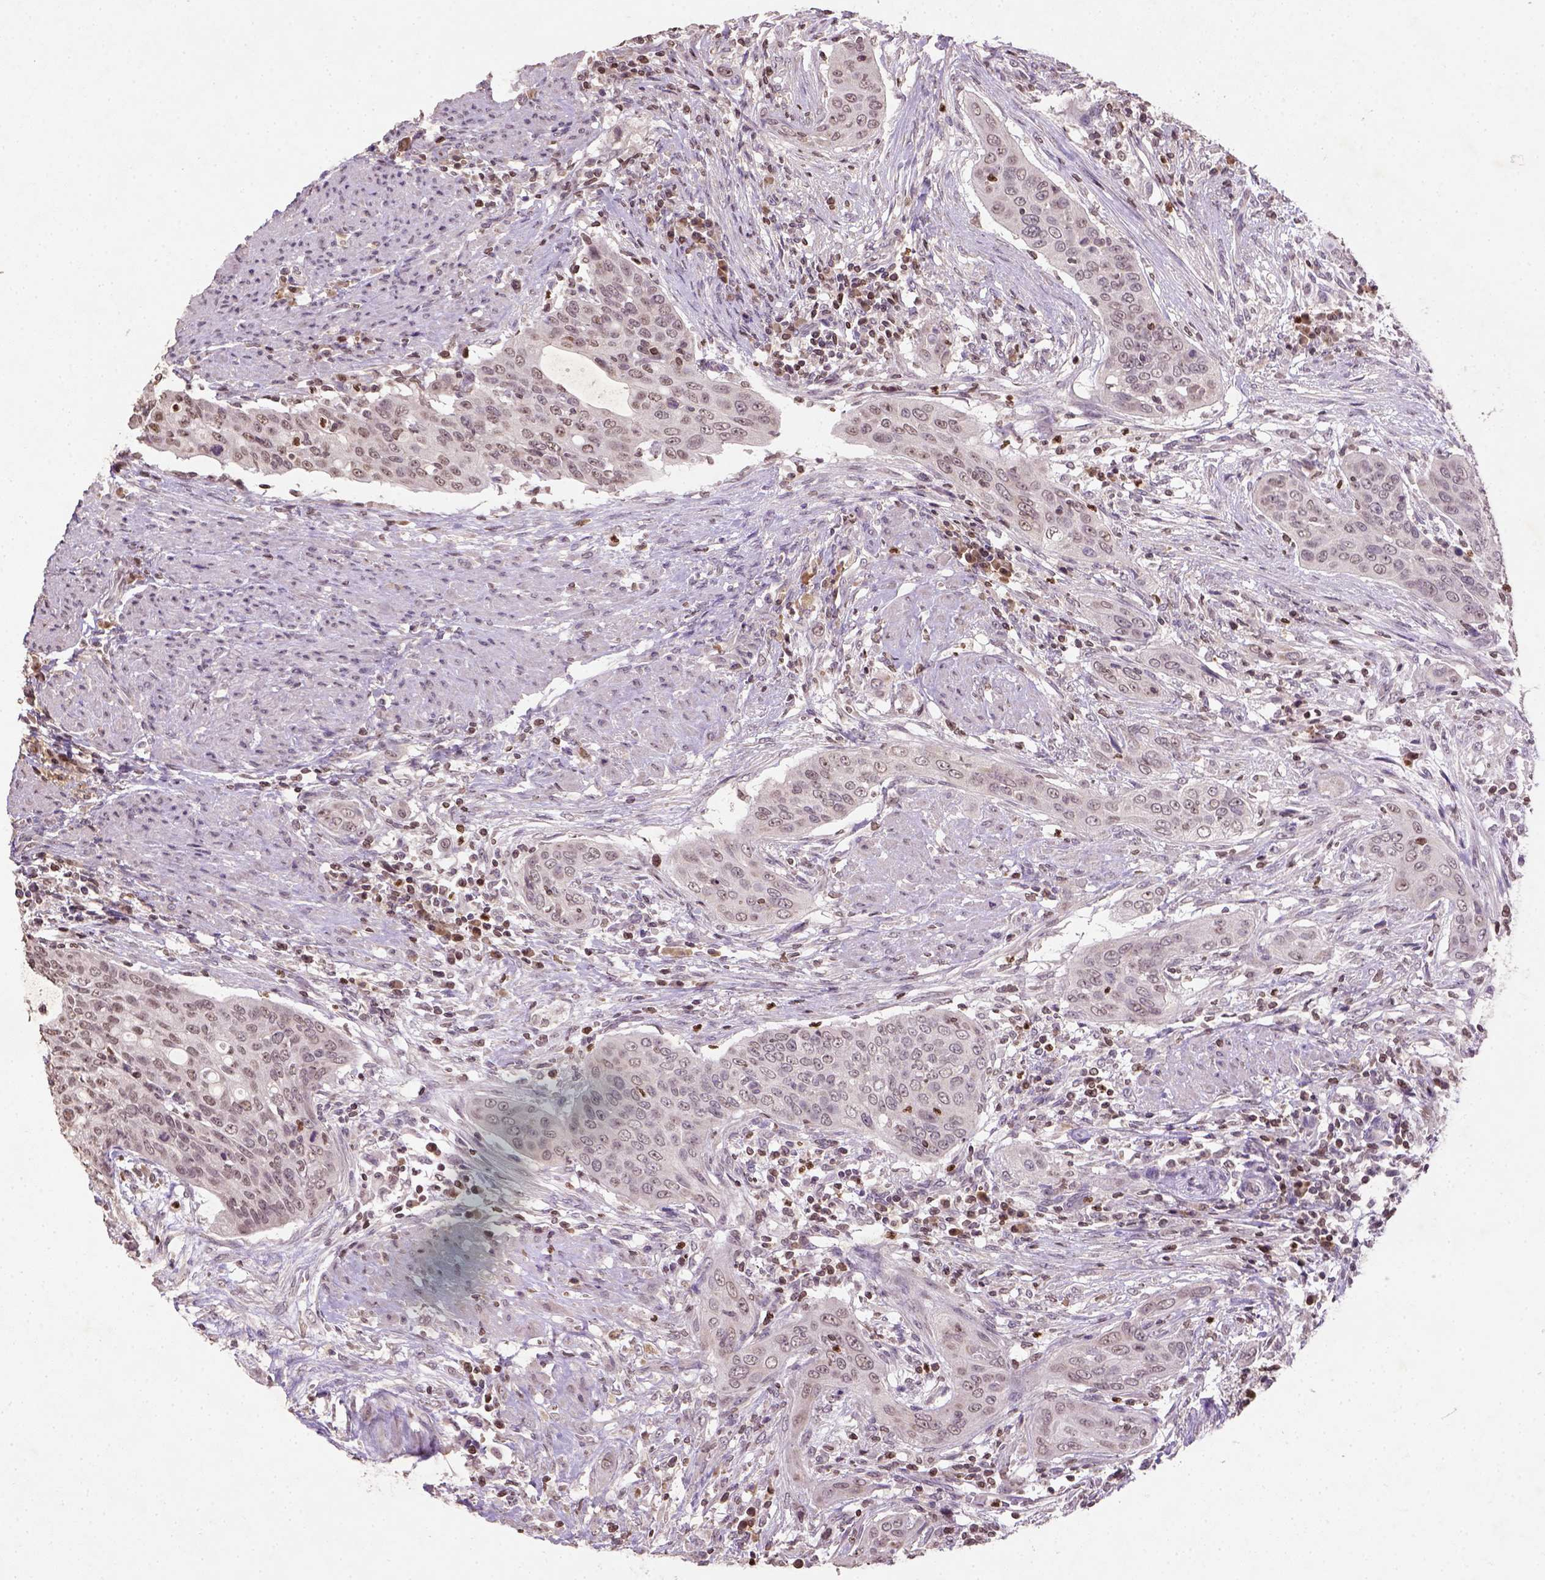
{"staining": {"intensity": "weak", "quantity": "25%-75%", "location": "nuclear"}, "tissue": "urothelial cancer", "cell_type": "Tumor cells", "image_type": "cancer", "snomed": [{"axis": "morphology", "description": "Urothelial carcinoma, High grade"}, {"axis": "topography", "description": "Urinary bladder"}], "caption": "Protein expression analysis of human urothelial cancer reveals weak nuclear positivity in approximately 25%-75% of tumor cells.", "gene": "NUDT3", "patient": {"sex": "male", "age": 82}}